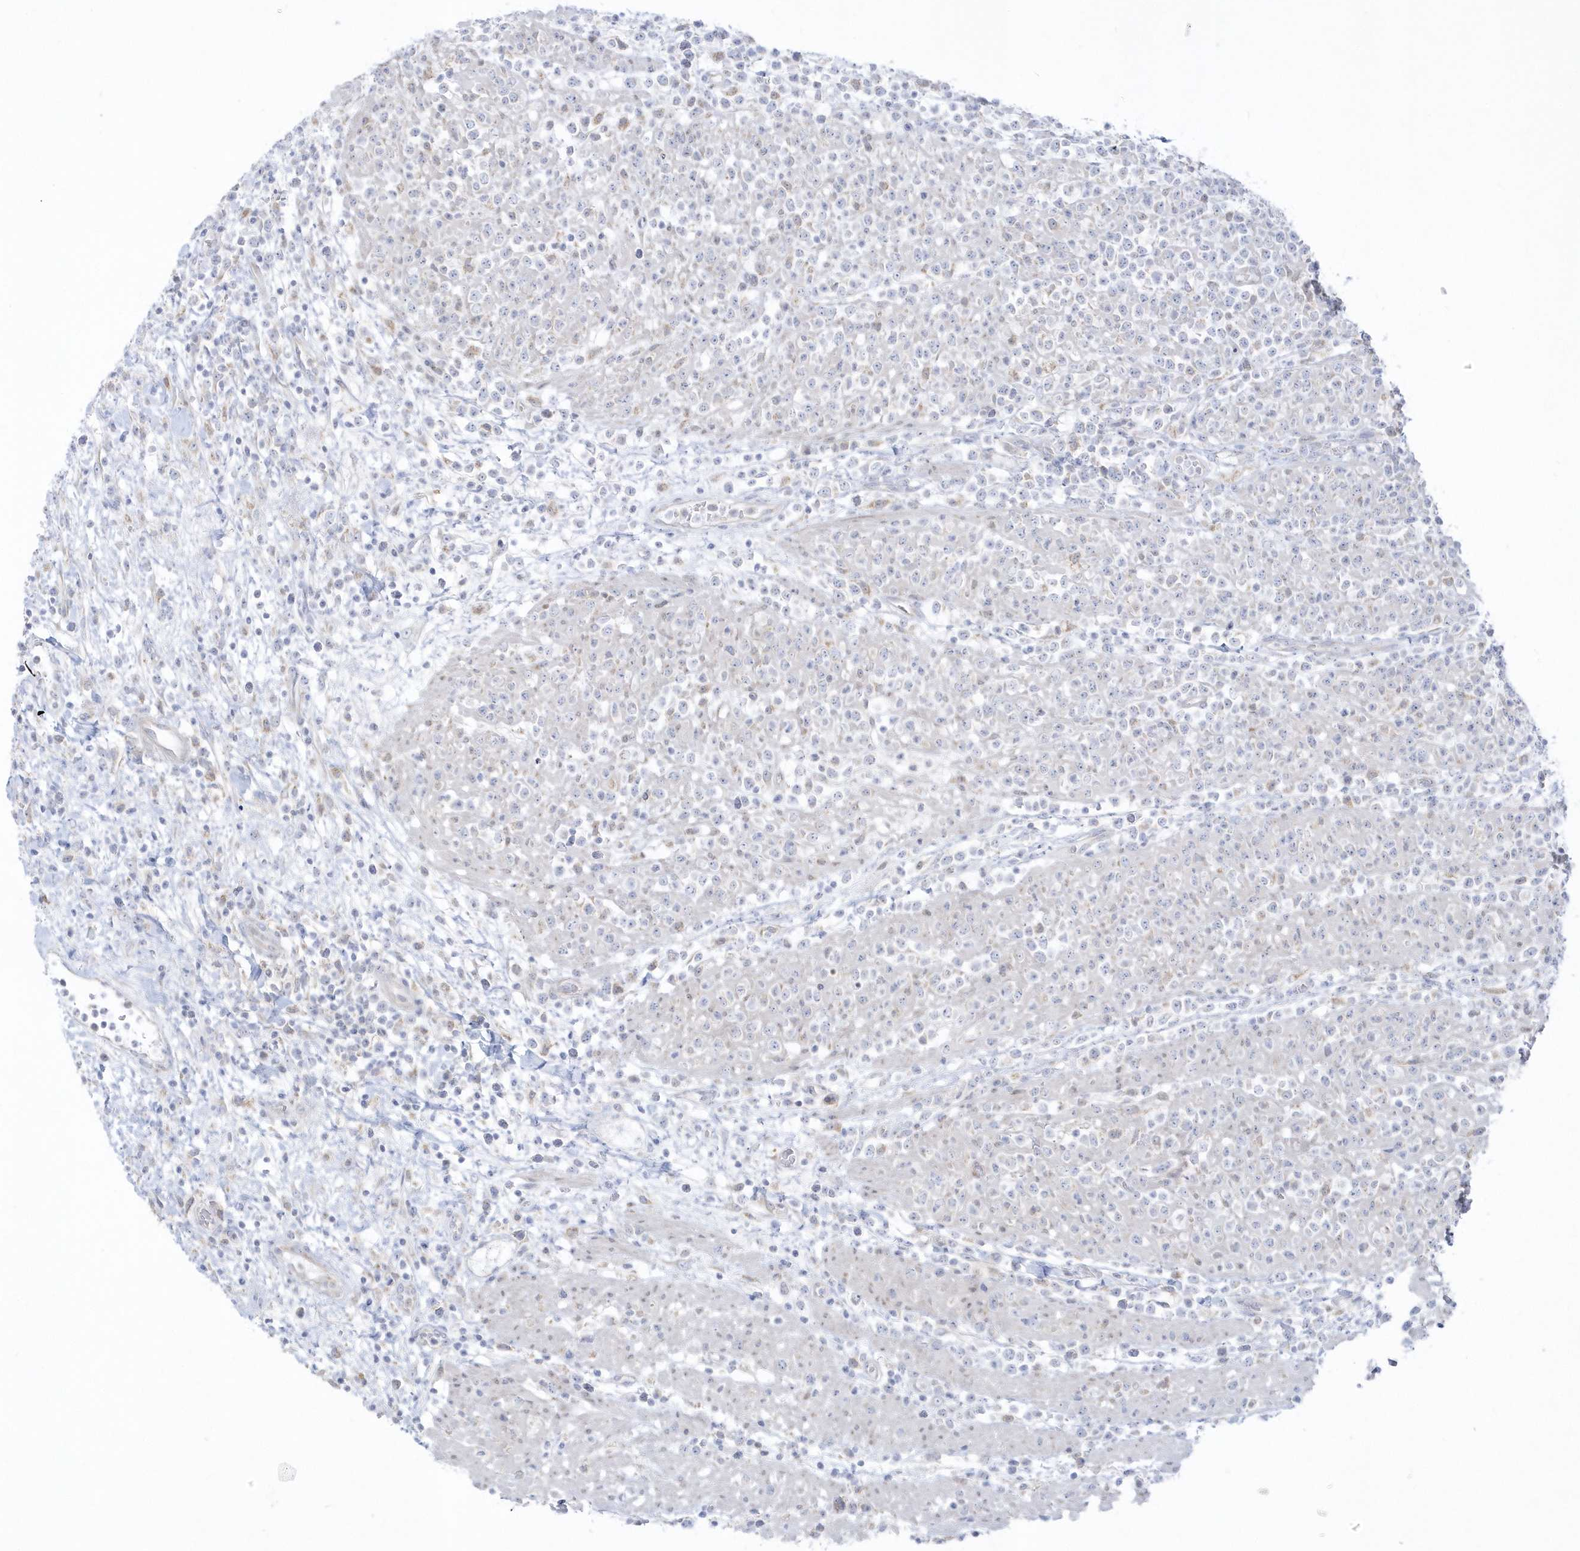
{"staining": {"intensity": "negative", "quantity": "none", "location": "none"}, "tissue": "lymphoma", "cell_type": "Tumor cells", "image_type": "cancer", "snomed": [{"axis": "morphology", "description": "Malignant lymphoma, non-Hodgkin's type, High grade"}, {"axis": "topography", "description": "Colon"}], "caption": "DAB immunohistochemical staining of human high-grade malignant lymphoma, non-Hodgkin's type displays no significant staining in tumor cells.", "gene": "PCBD1", "patient": {"sex": "female", "age": 53}}